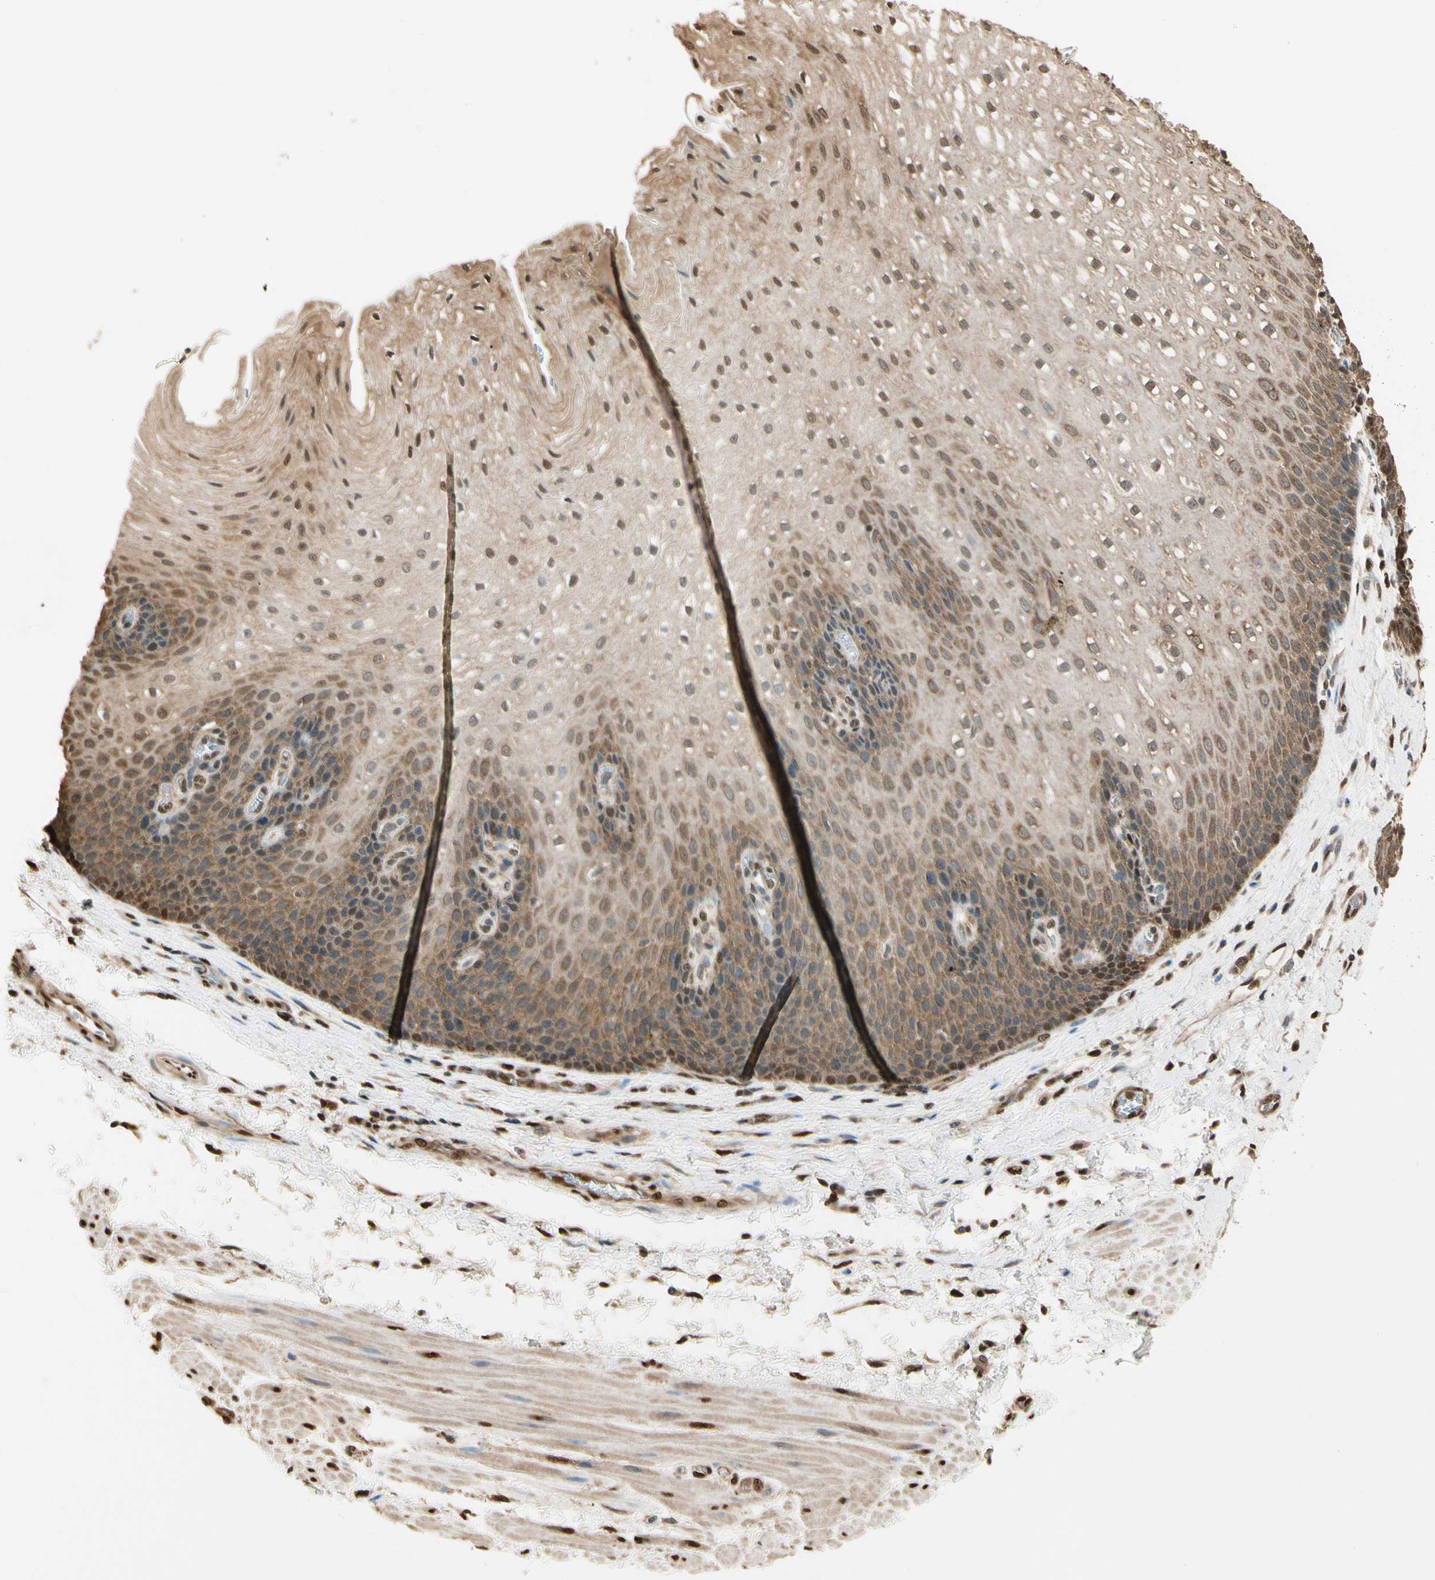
{"staining": {"intensity": "moderate", "quantity": ">75%", "location": "cytoplasmic/membranous,nuclear"}, "tissue": "esophagus", "cell_type": "Squamous epithelial cells", "image_type": "normal", "snomed": [{"axis": "morphology", "description": "Normal tissue, NOS"}, {"axis": "topography", "description": "Esophagus"}], "caption": "Protein staining exhibits moderate cytoplasmic/membranous,nuclear staining in approximately >75% of squamous epithelial cells in unremarkable esophagus. The staining is performed using DAB brown chromogen to label protein expression. The nuclei are counter-stained blue using hematoxylin.", "gene": "PNCK", "patient": {"sex": "male", "age": 48}}